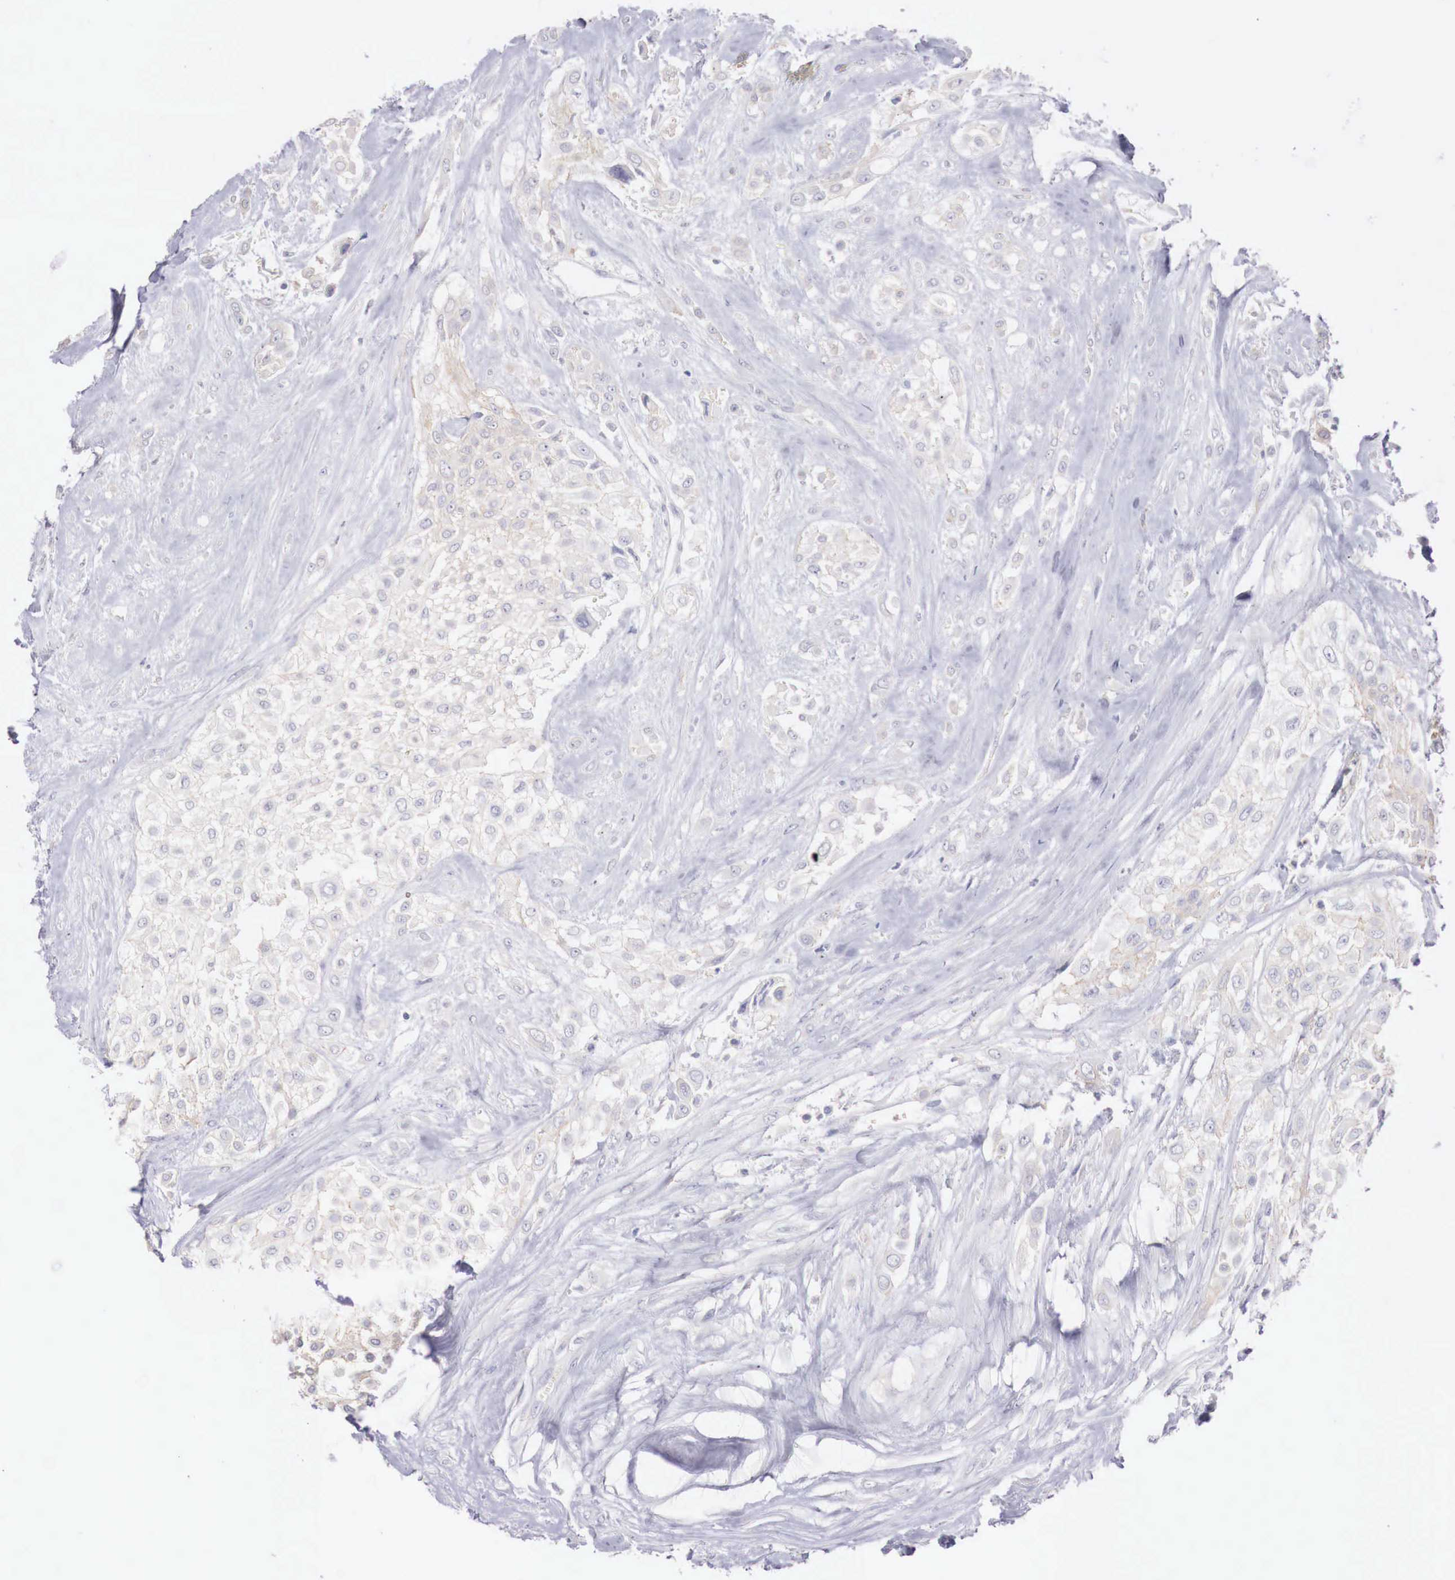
{"staining": {"intensity": "negative", "quantity": "none", "location": "none"}, "tissue": "urothelial cancer", "cell_type": "Tumor cells", "image_type": "cancer", "snomed": [{"axis": "morphology", "description": "Urothelial carcinoma, High grade"}, {"axis": "topography", "description": "Urinary bladder"}], "caption": "High power microscopy image of an immunohistochemistry (IHC) photomicrograph of urothelial cancer, revealing no significant positivity in tumor cells. Brightfield microscopy of immunohistochemistry stained with DAB (3,3'-diaminobenzidine) (brown) and hematoxylin (blue), captured at high magnification.", "gene": "TRIM13", "patient": {"sex": "male", "age": 57}}